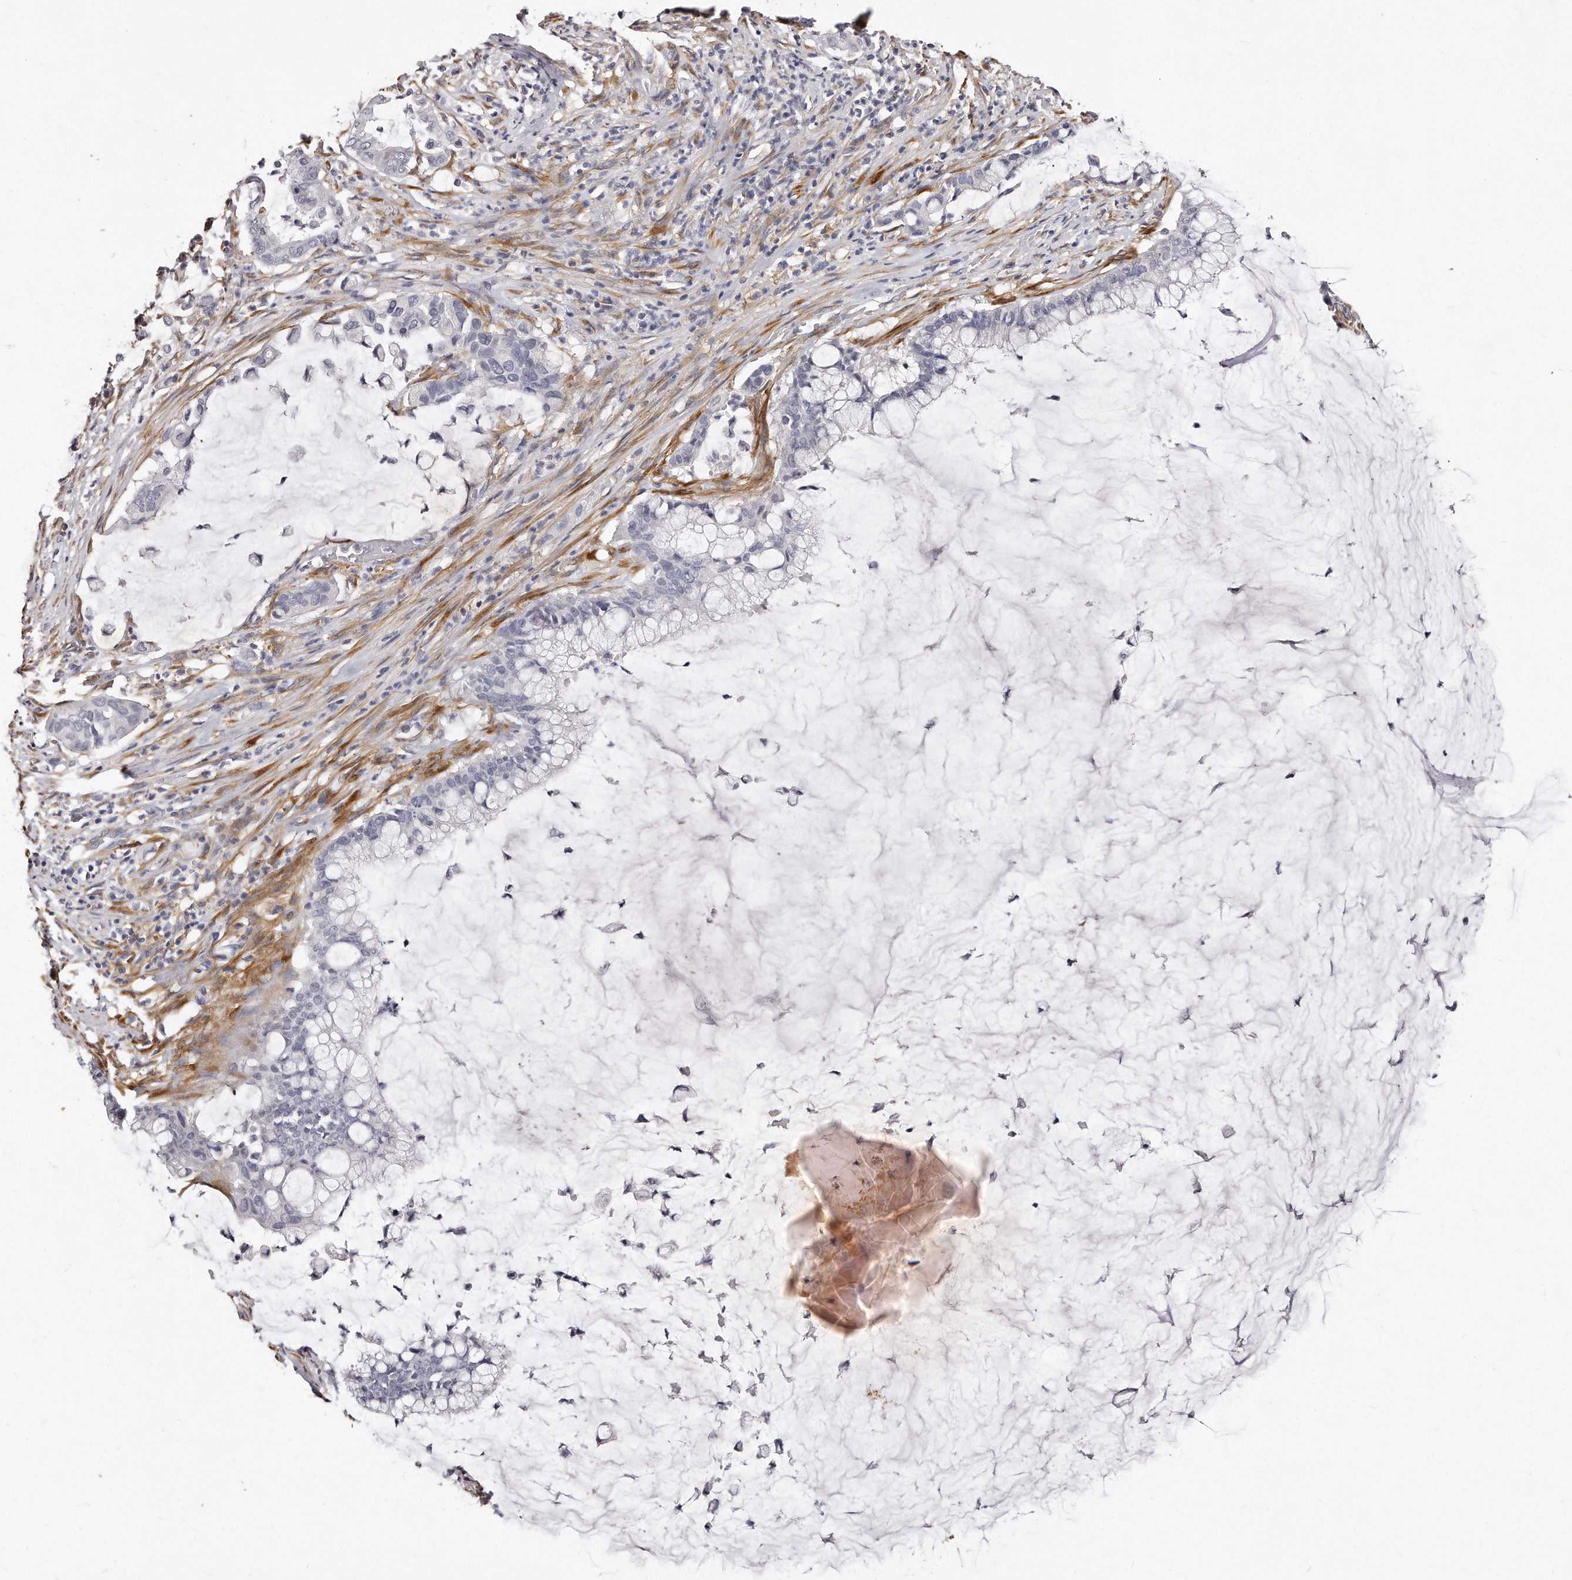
{"staining": {"intensity": "negative", "quantity": "none", "location": "none"}, "tissue": "pancreatic cancer", "cell_type": "Tumor cells", "image_type": "cancer", "snomed": [{"axis": "morphology", "description": "Adenocarcinoma, NOS"}, {"axis": "topography", "description": "Pancreas"}], "caption": "Human pancreatic cancer (adenocarcinoma) stained for a protein using IHC displays no expression in tumor cells.", "gene": "LMOD1", "patient": {"sex": "male", "age": 41}}